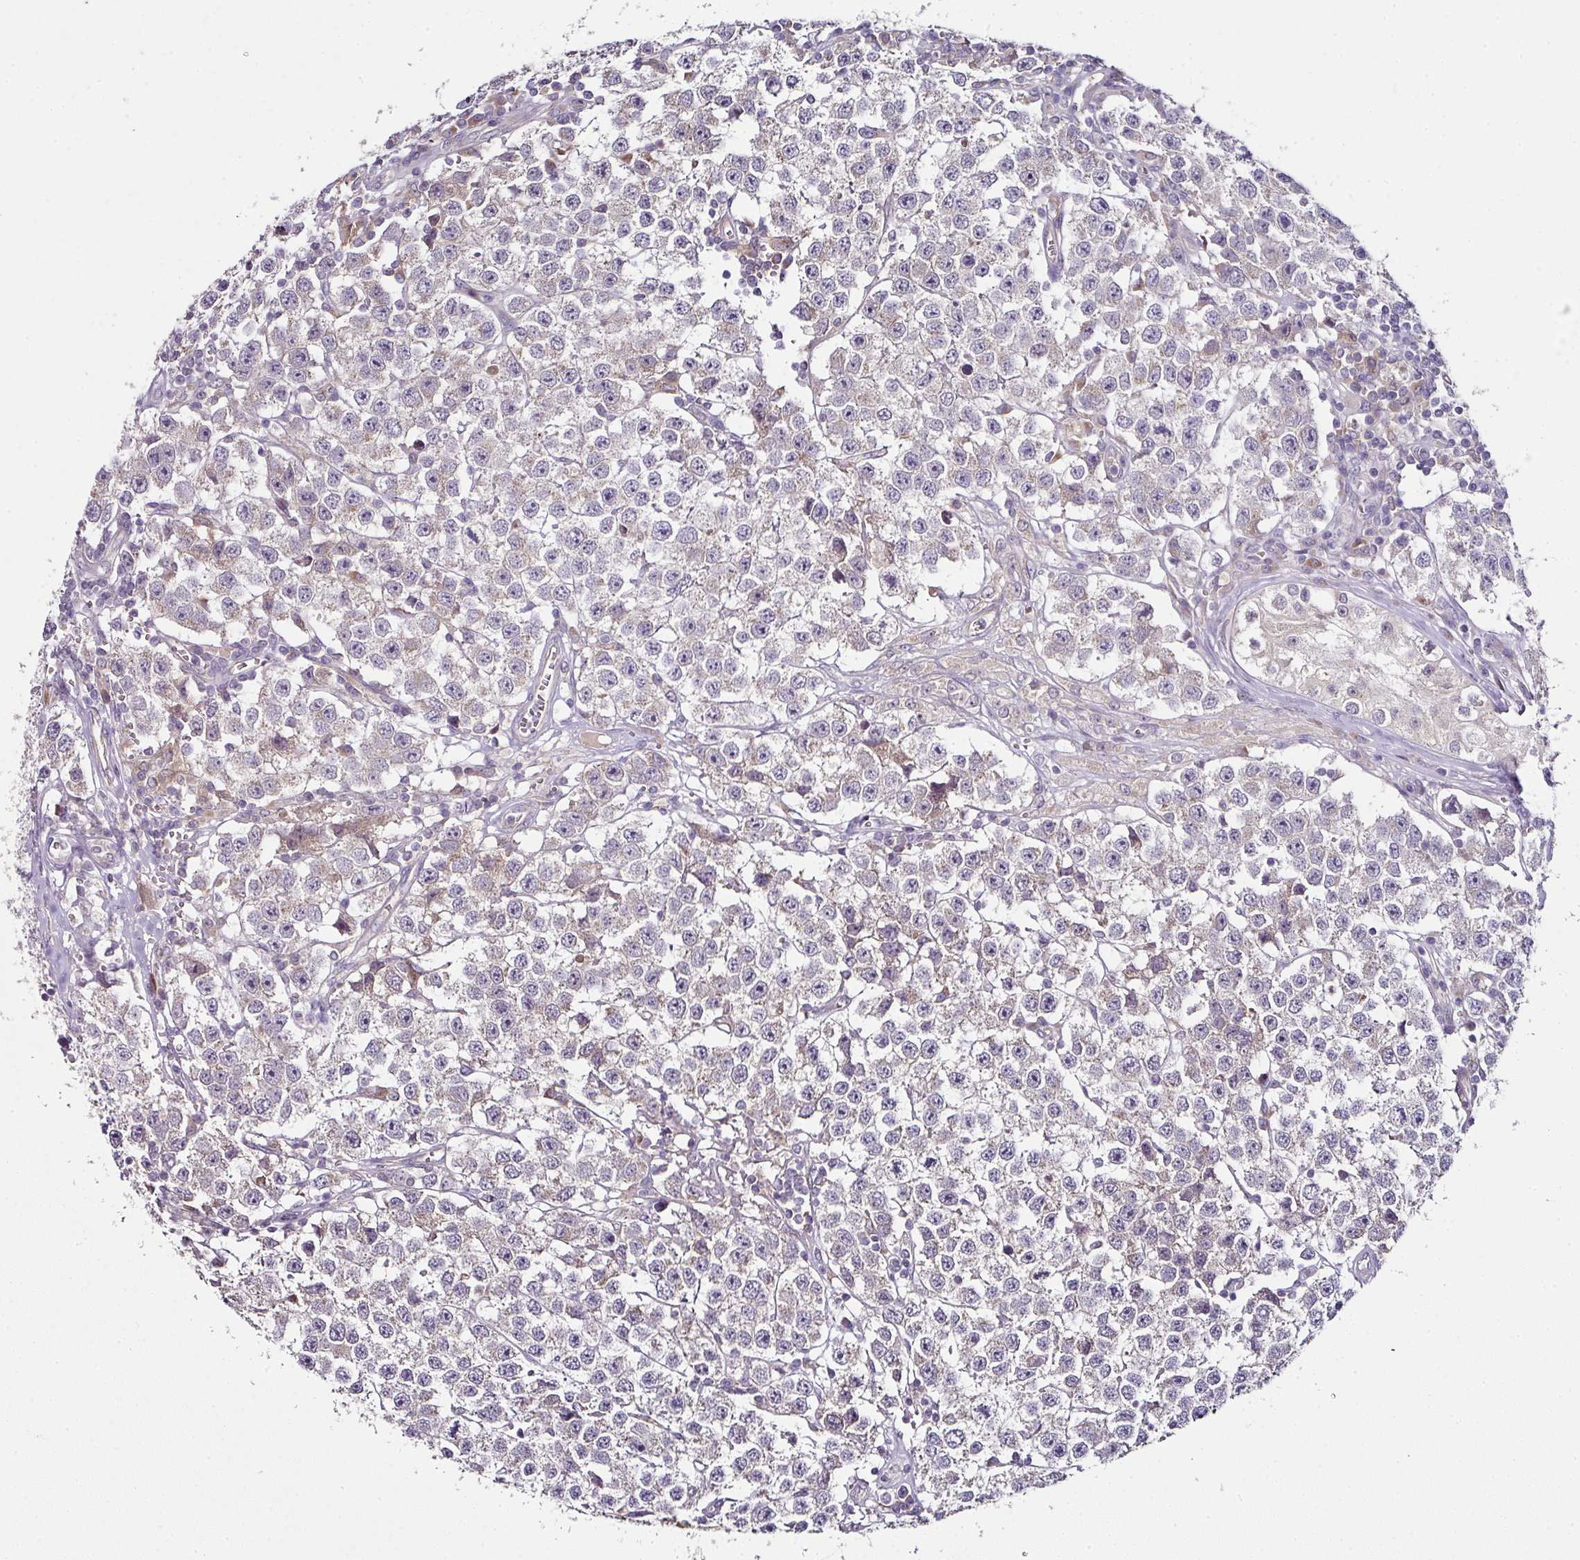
{"staining": {"intensity": "weak", "quantity": "<25%", "location": "cytoplasmic/membranous"}, "tissue": "testis cancer", "cell_type": "Tumor cells", "image_type": "cancer", "snomed": [{"axis": "morphology", "description": "Seminoma, NOS"}, {"axis": "topography", "description": "Testis"}], "caption": "This photomicrograph is of testis seminoma stained with immunohistochemistry (IHC) to label a protein in brown with the nuclei are counter-stained blue. There is no staining in tumor cells.", "gene": "SKIC2", "patient": {"sex": "male", "age": 34}}